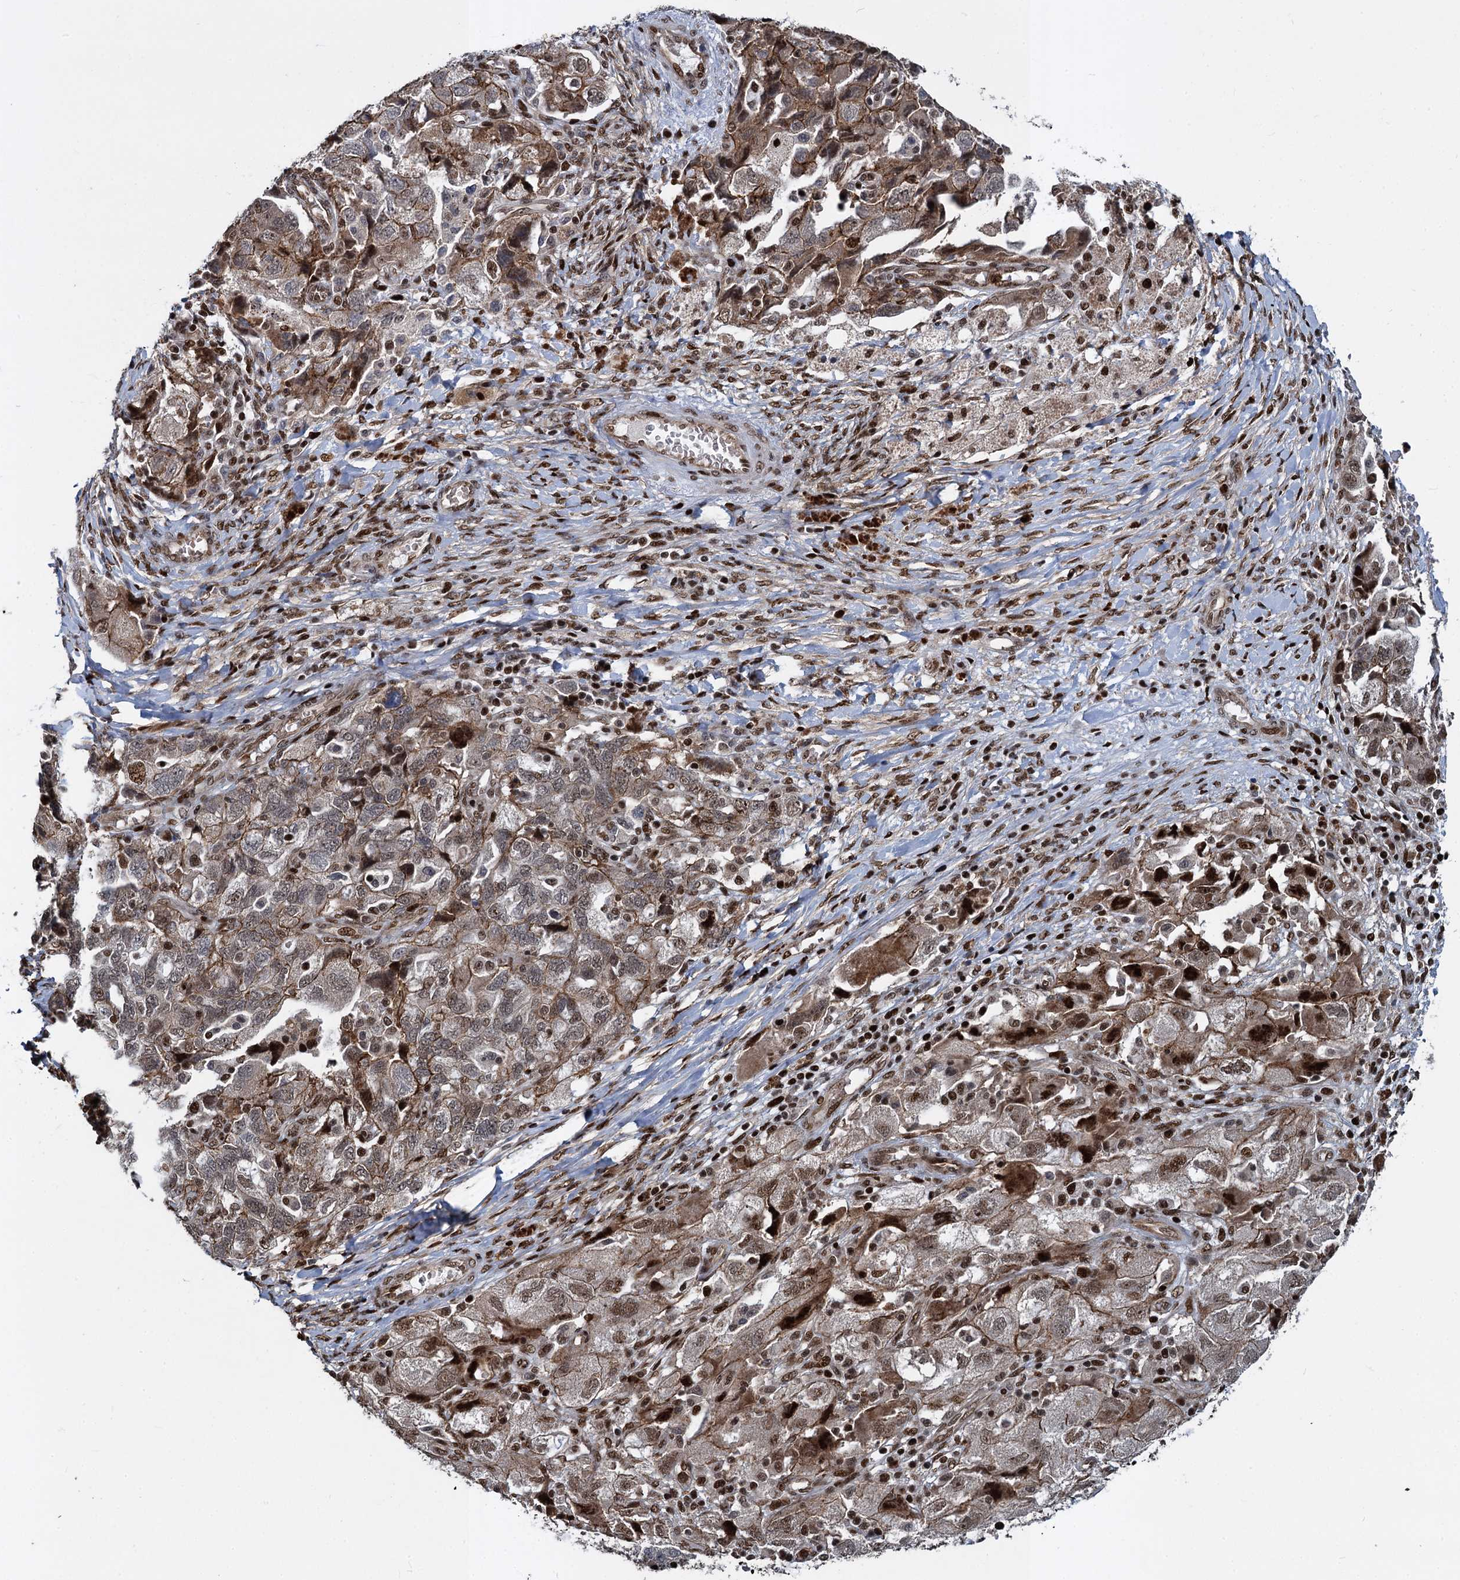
{"staining": {"intensity": "moderate", "quantity": ">75%", "location": "cytoplasmic/membranous,nuclear"}, "tissue": "ovarian cancer", "cell_type": "Tumor cells", "image_type": "cancer", "snomed": [{"axis": "morphology", "description": "Carcinoma, NOS"}, {"axis": "morphology", "description": "Cystadenocarcinoma, serous, NOS"}, {"axis": "topography", "description": "Ovary"}], "caption": "Immunohistochemistry (IHC) (DAB (3,3'-diaminobenzidine)) staining of human ovarian cancer demonstrates moderate cytoplasmic/membranous and nuclear protein expression in approximately >75% of tumor cells.", "gene": "ANKRD49", "patient": {"sex": "female", "age": 69}}